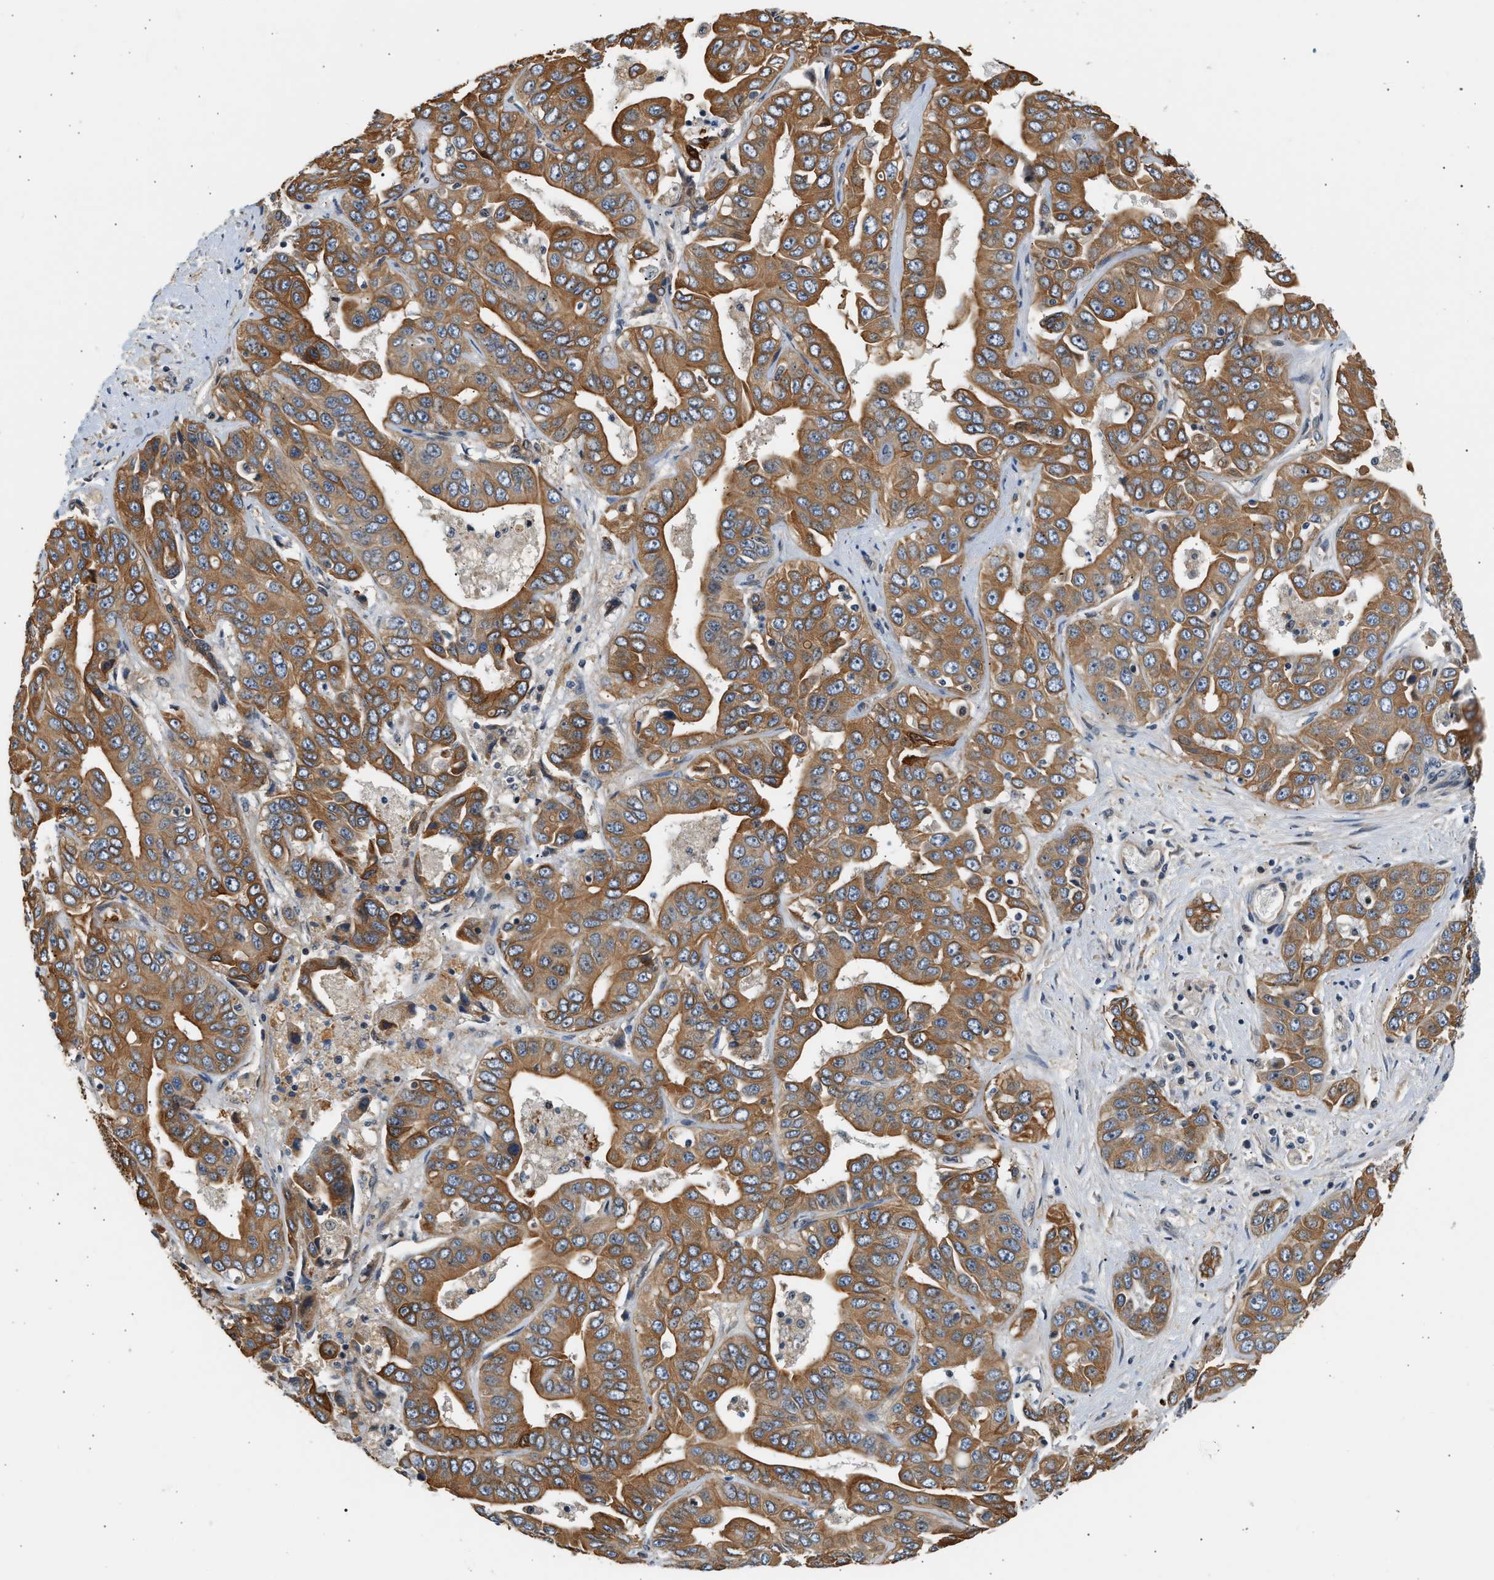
{"staining": {"intensity": "strong", "quantity": ">75%", "location": "cytoplasmic/membranous"}, "tissue": "liver cancer", "cell_type": "Tumor cells", "image_type": "cancer", "snomed": [{"axis": "morphology", "description": "Cholangiocarcinoma"}, {"axis": "topography", "description": "Liver"}], "caption": "There is high levels of strong cytoplasmic/membranous staining in tumor cells of liver cancer, as demonstrated by immunohistochemical staining (brown color).", "gene": "WDR31", "patient": {"sex": "female", "age": 52}}